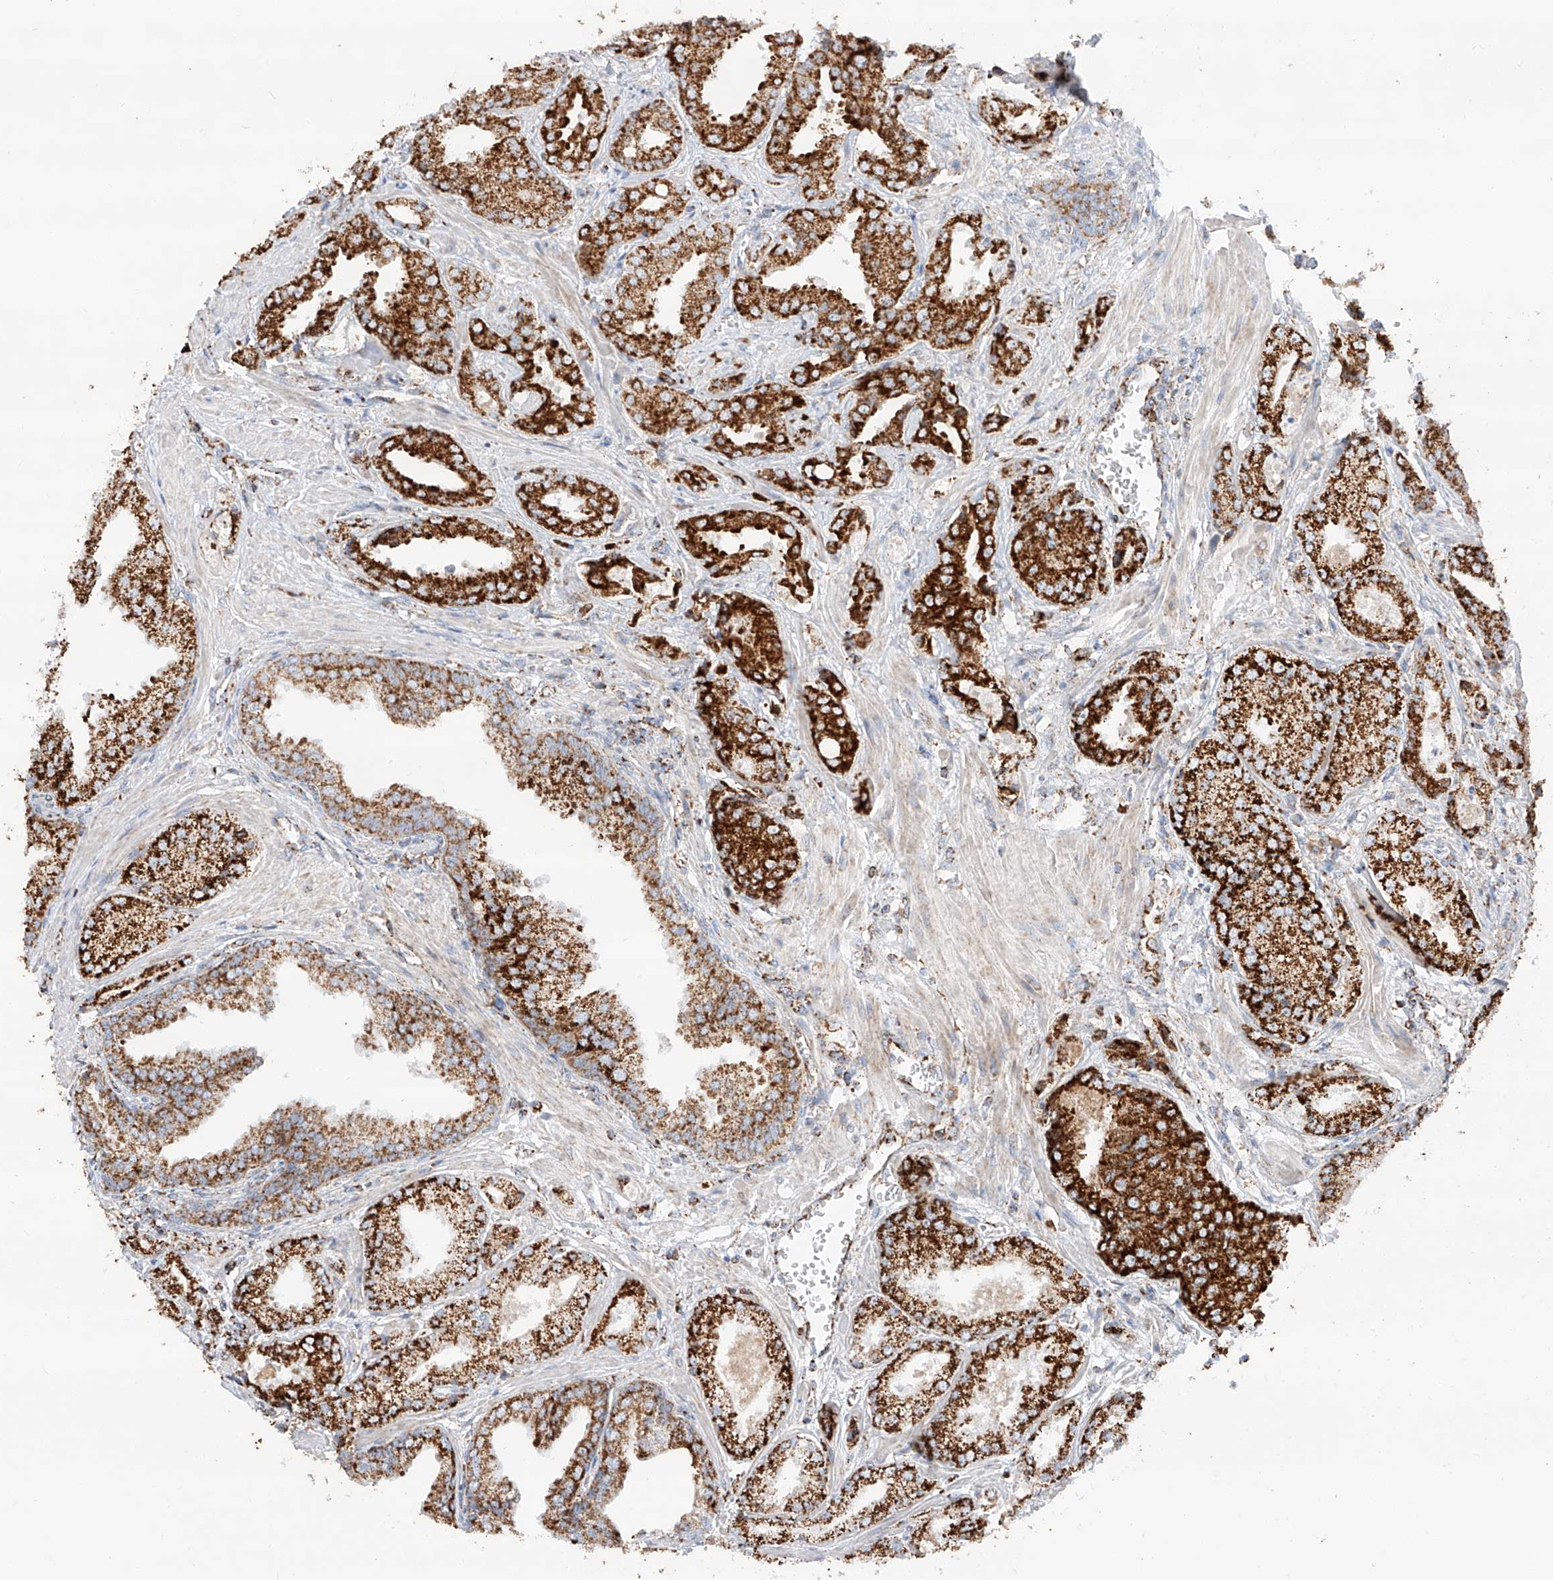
{"staining": {"intensity": "strong", "quantity": ">75%", "location": "cytoplasmic/membranous"}, "tissue": "prostate cancer", "cell_type": "Tumor cells", "image_type": "cancer", "snomed": [{"axis": "morphology", "description": "Adenocarcinoma, Low grade"}, {"axis": "topography", "description": "Prostate"}], "caption": "Prostate cancer (low-grade adenocarcinoma) tissue exhibits strong cytoplasmic/membranous positivity in approximately >75% of tumor cells, visualized by immunohistochemistry. (brown staining indicates protein expression, while blue staining denotes nuclei).", "gene": "TTC27", "patient": {"sex": "male", "age": 67}}